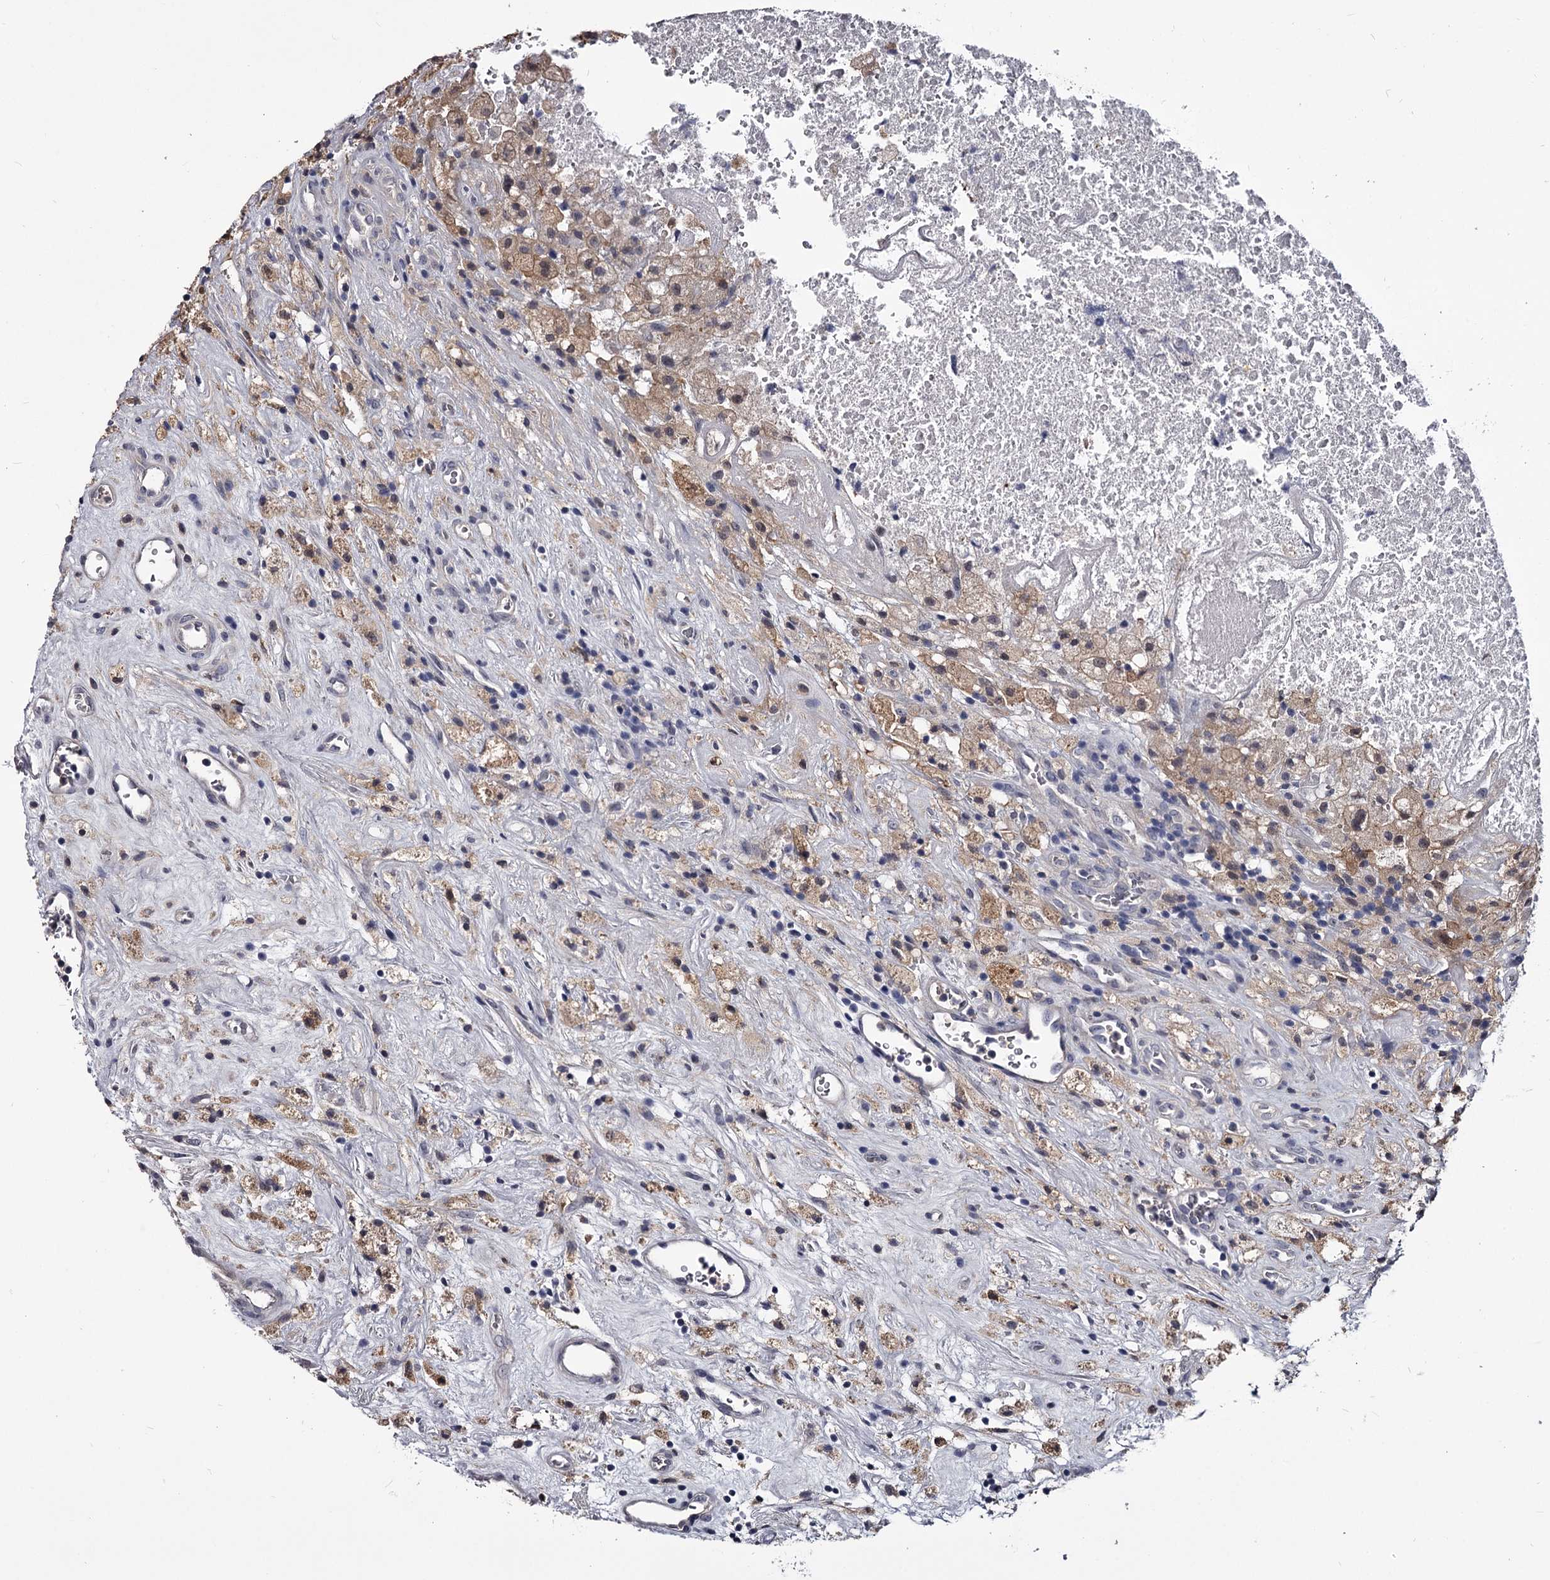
{"staining": {"intensity": "negative", "quantity": "none", "location": "none"}, "tissue": "glioma", "cell_type": "Tumor cells", "image_type": "cancer", "snomed": [{"axis": "morphology", "description": "Glioma, malignant, High grade"}, {"axis": "topography", "description": "Brain"}], "caption": "Tumor cells show no significant protein expression in malignant glioma (high-grade). The staining is performed using DAB (3,3'-diaminobenzidine) brown chromogen with nuclei counter-stained in using hematoxylin.", "gene": "GSTO1", "patient": {"sex": "male", "age": 76}}